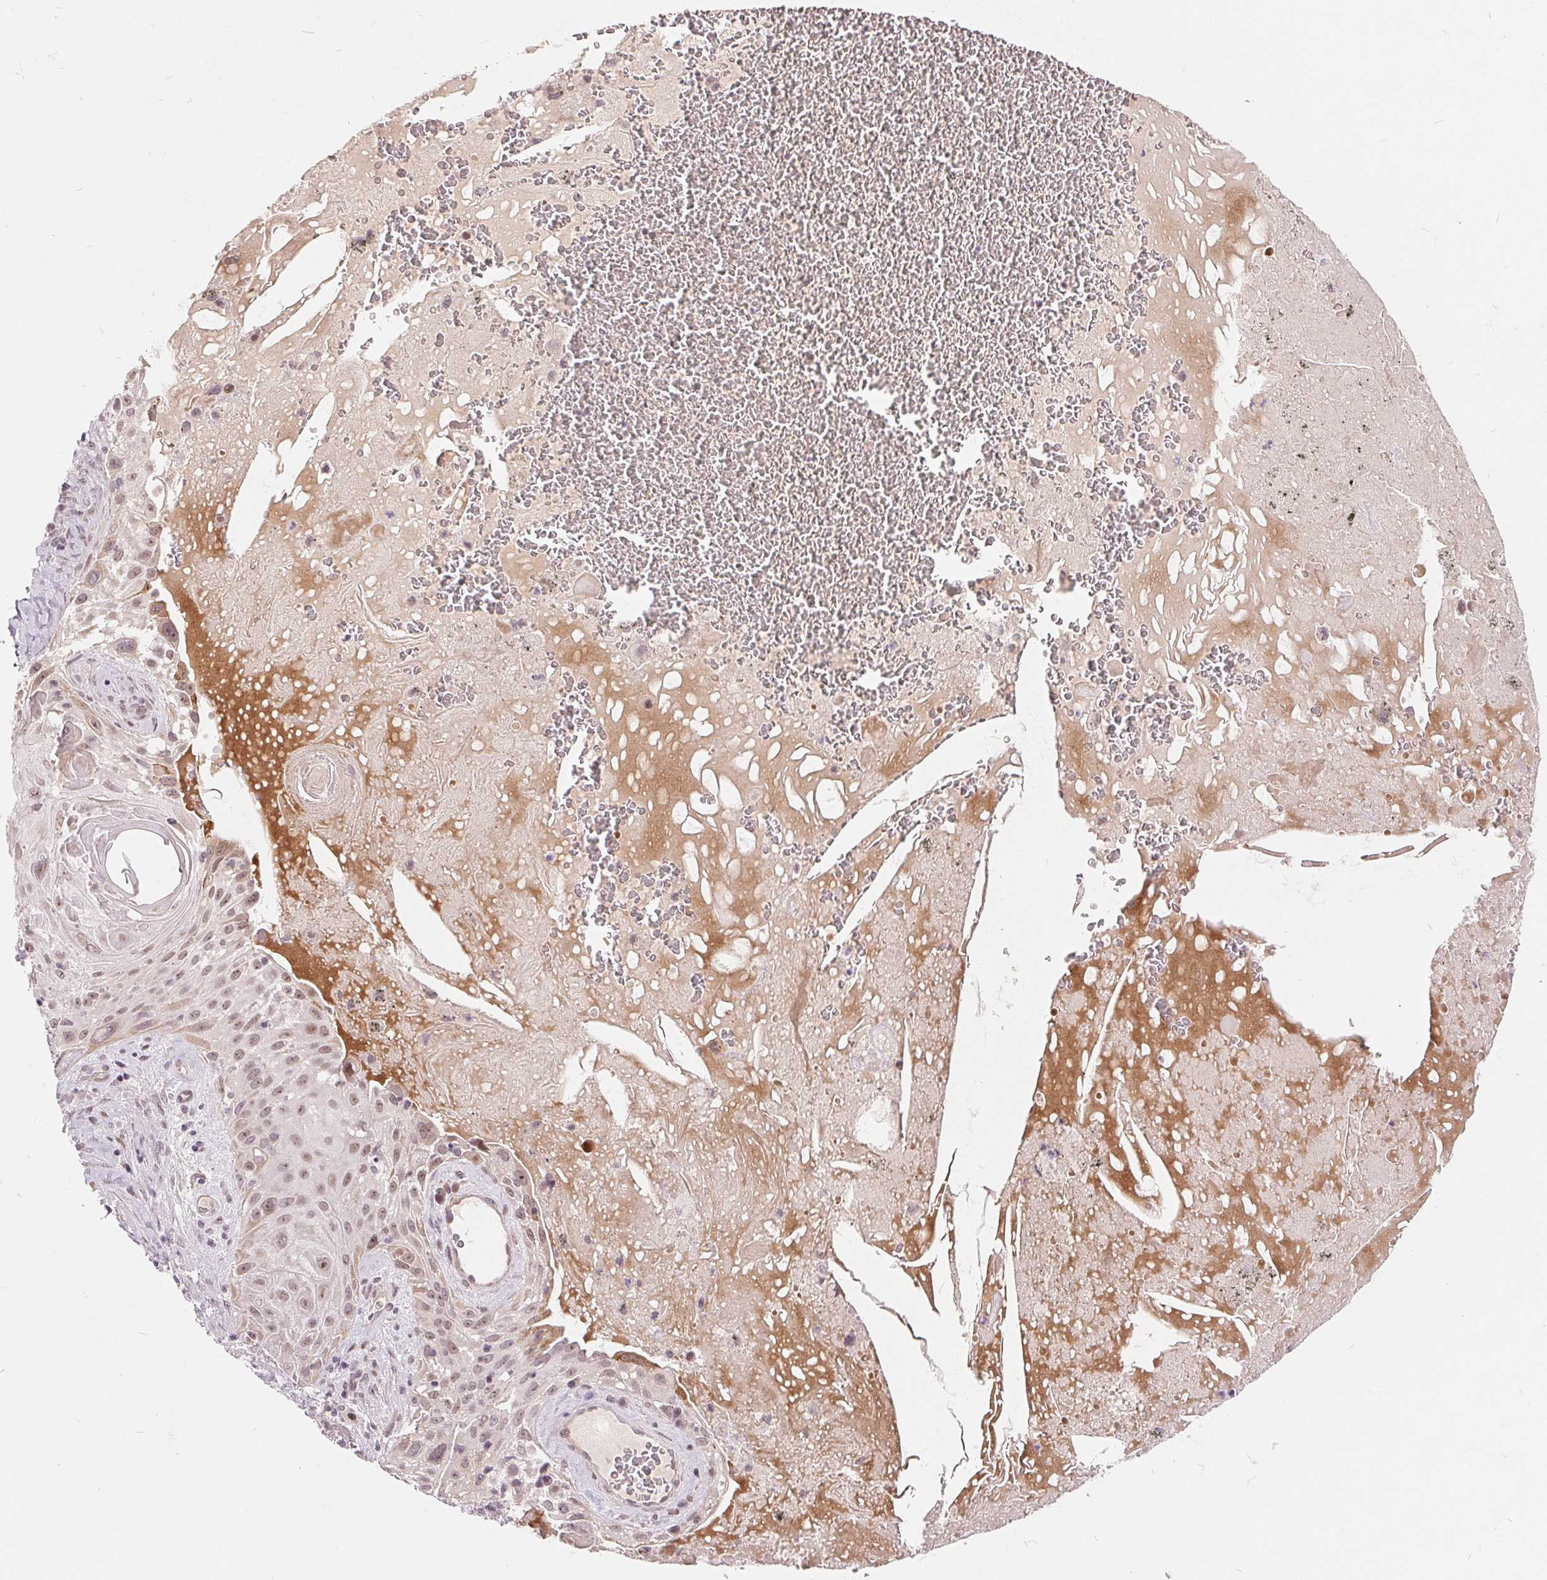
{"staining": {"intensity": "moderate", "quantity": "25%-75%", "location": "nuclear"}, "tissue": "lung cancer", "cell_type": "Tumor cells", "image_type": "cancer", "snomed": [{"axis": "morphology", "description": "Squamous cell carcinoma, NOS"}, {"axis": "topography", "description": "Lung"}], "caption": "A brown stain highlights moderate nuclear expression of a protein in lung cancer tumor cells.", "gene": "NRG2", "patient": {"sex": "male", "age": 79}}